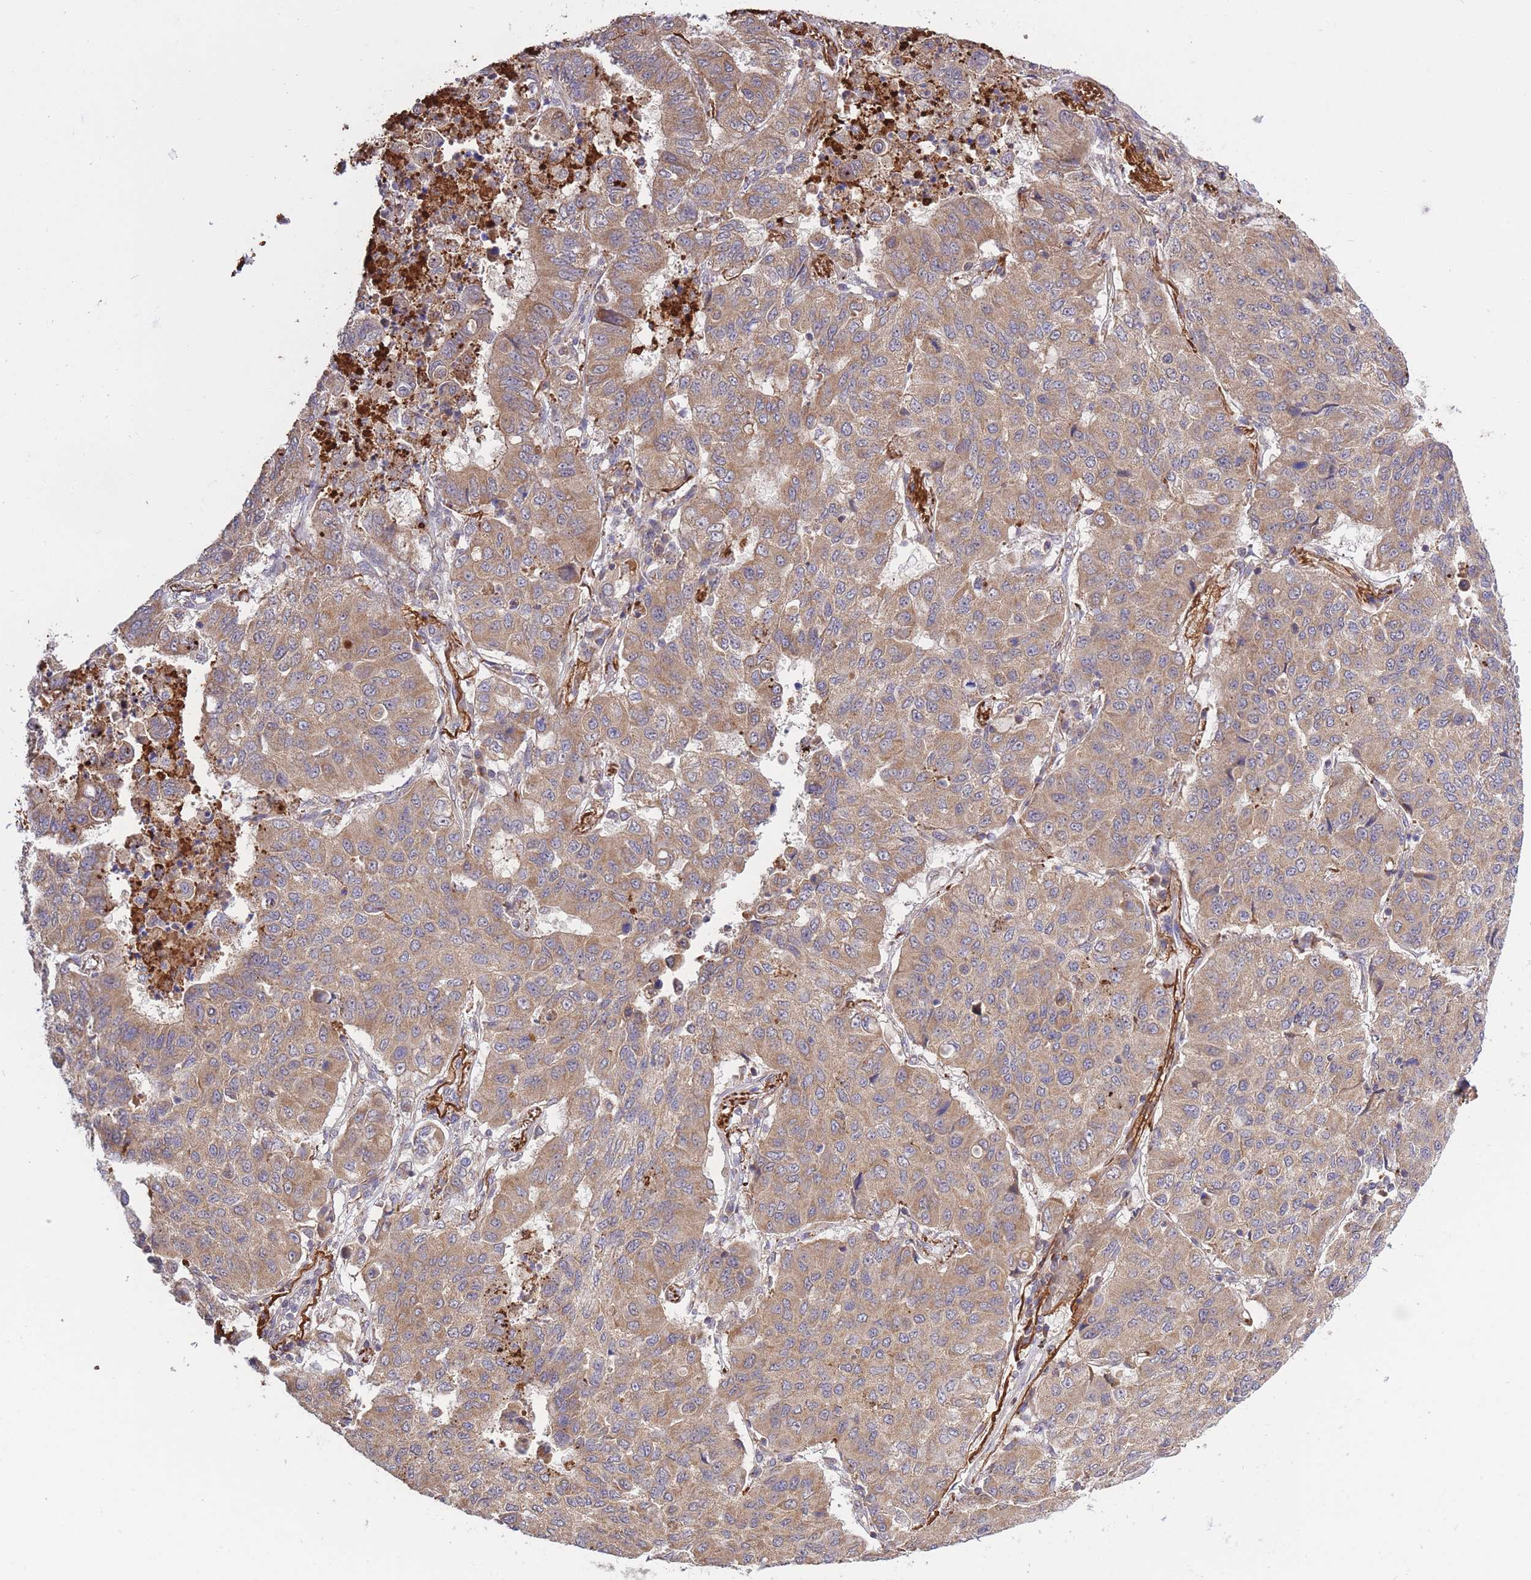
{"staining": {"intensity": "moderate", "quantity": ">75%", "location": "cytoplasmic/membranous"}, "tissue": "lung cancer", "cell_type": "Tumor cells", "image_type": "cancer", "snomed": [{"axis": "morphology", "description": "Squamous cell carcinoma, NOS"}, {"axis": "topography", "description": "Lung"}], "caption": "The photomicrograph demonstrates a brown stain indicating the presence of a protein in the cytoplasmic/membranous of tumor cells in lung squamous cell carcinoma. (DAB (3,3'-diaminobenzidine) IHC with brightfield microscopy, high magnification).", "gene": "ATP13A2", "patient": {"sex": "male", "age": 74}}